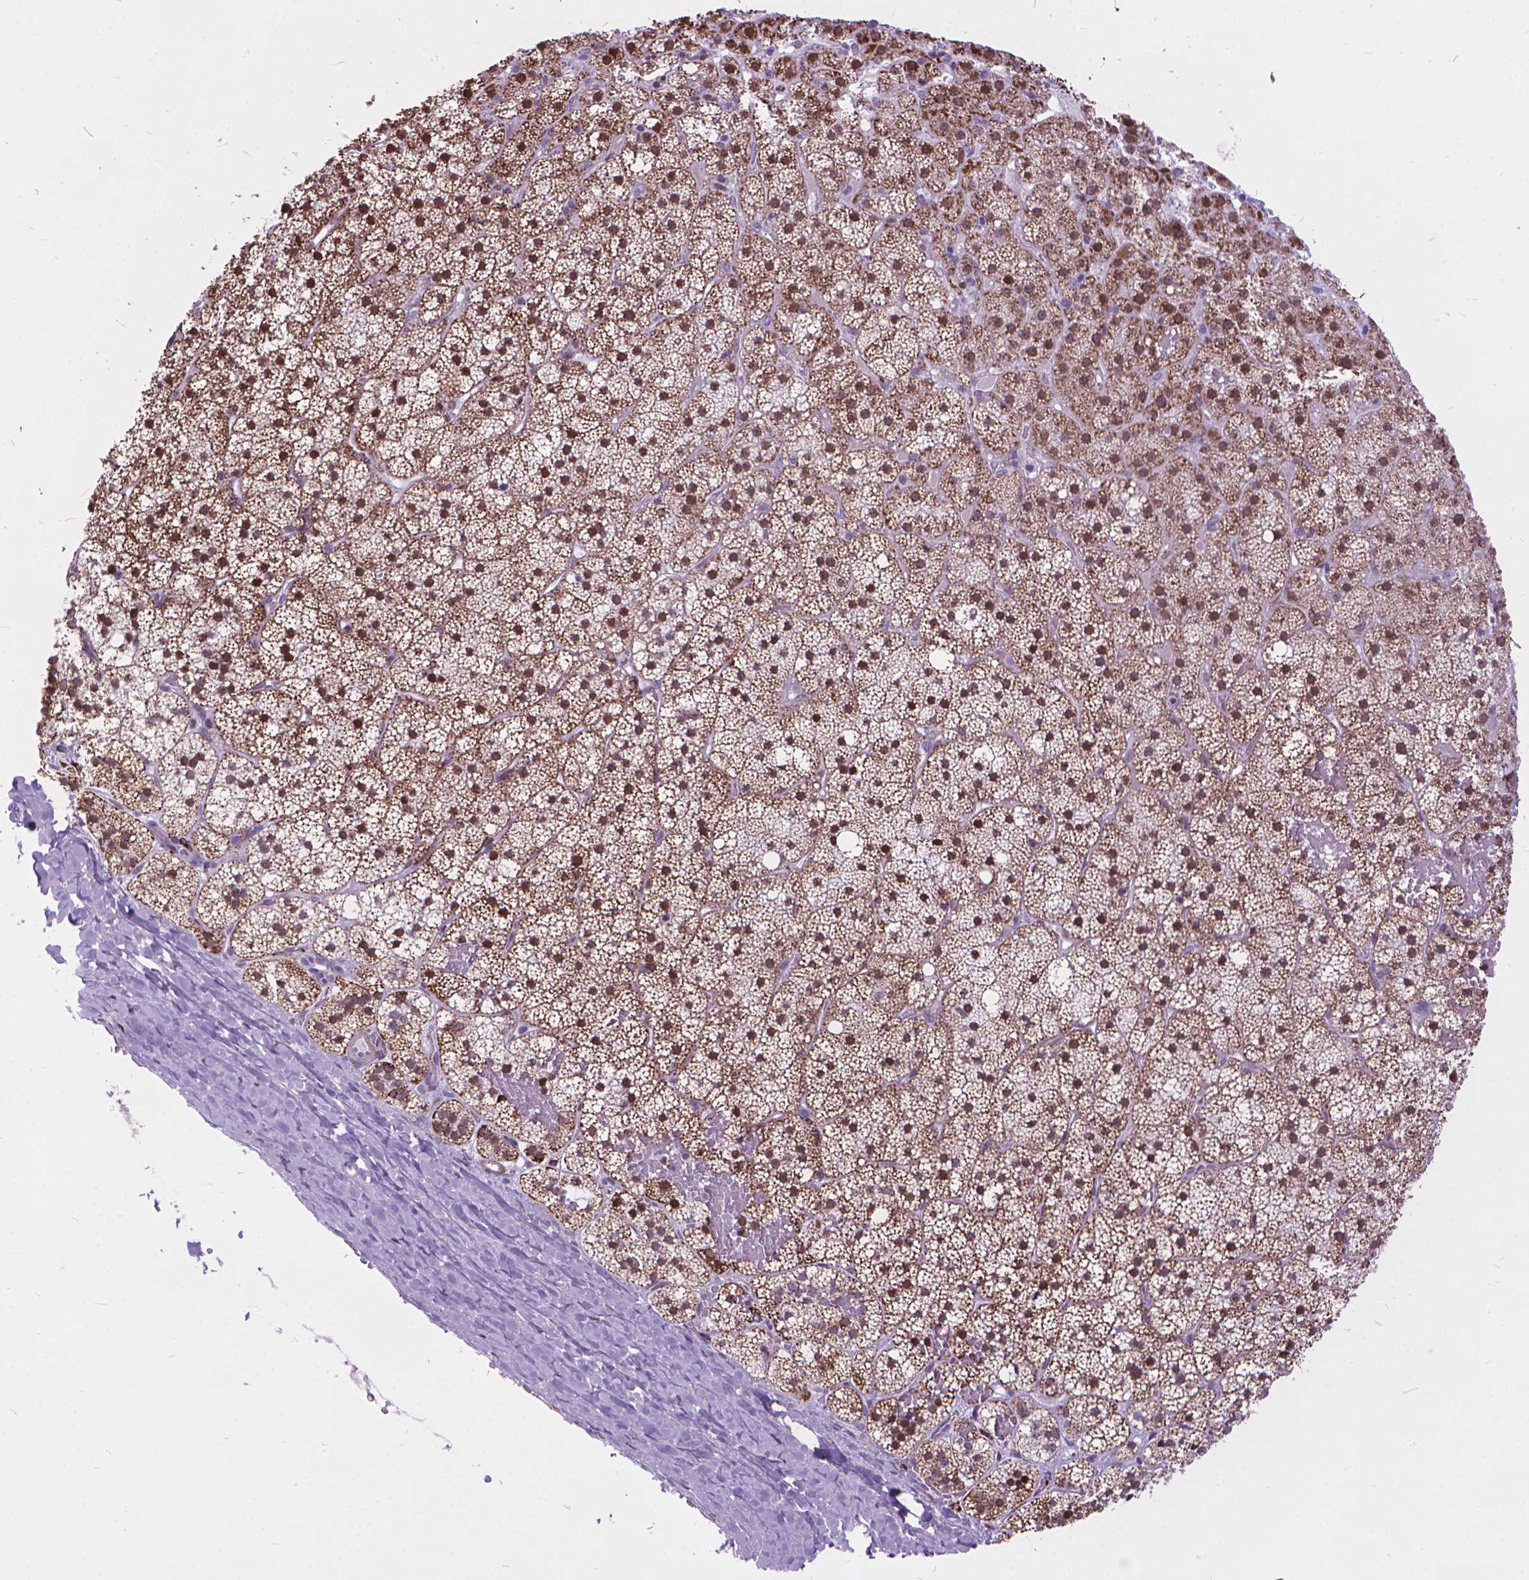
{"staining": {"intensity": "moderate", "quantity": "25%-75%", "location": "cytoplasmic/membranous,nuclear"}, "tissue": "adrenal gland", "cell_type": "Glandular cells", "image_type": "normal", "snomed": [{"axis": "morphology", "description": "Normal tissue, NOS"}, {"axis": "topography", "description": "Adrenal gland"}], "caption": "A micrograph showing moderate cytoplasmic/membranous,nuclear expression in approximately 25%-75% of glandular cells in unremarkable adrenal gland, as visualized by brown immunohistochemical staining.", "gene": "POLE4", "patient": {"sex": "male", "age": 53}}